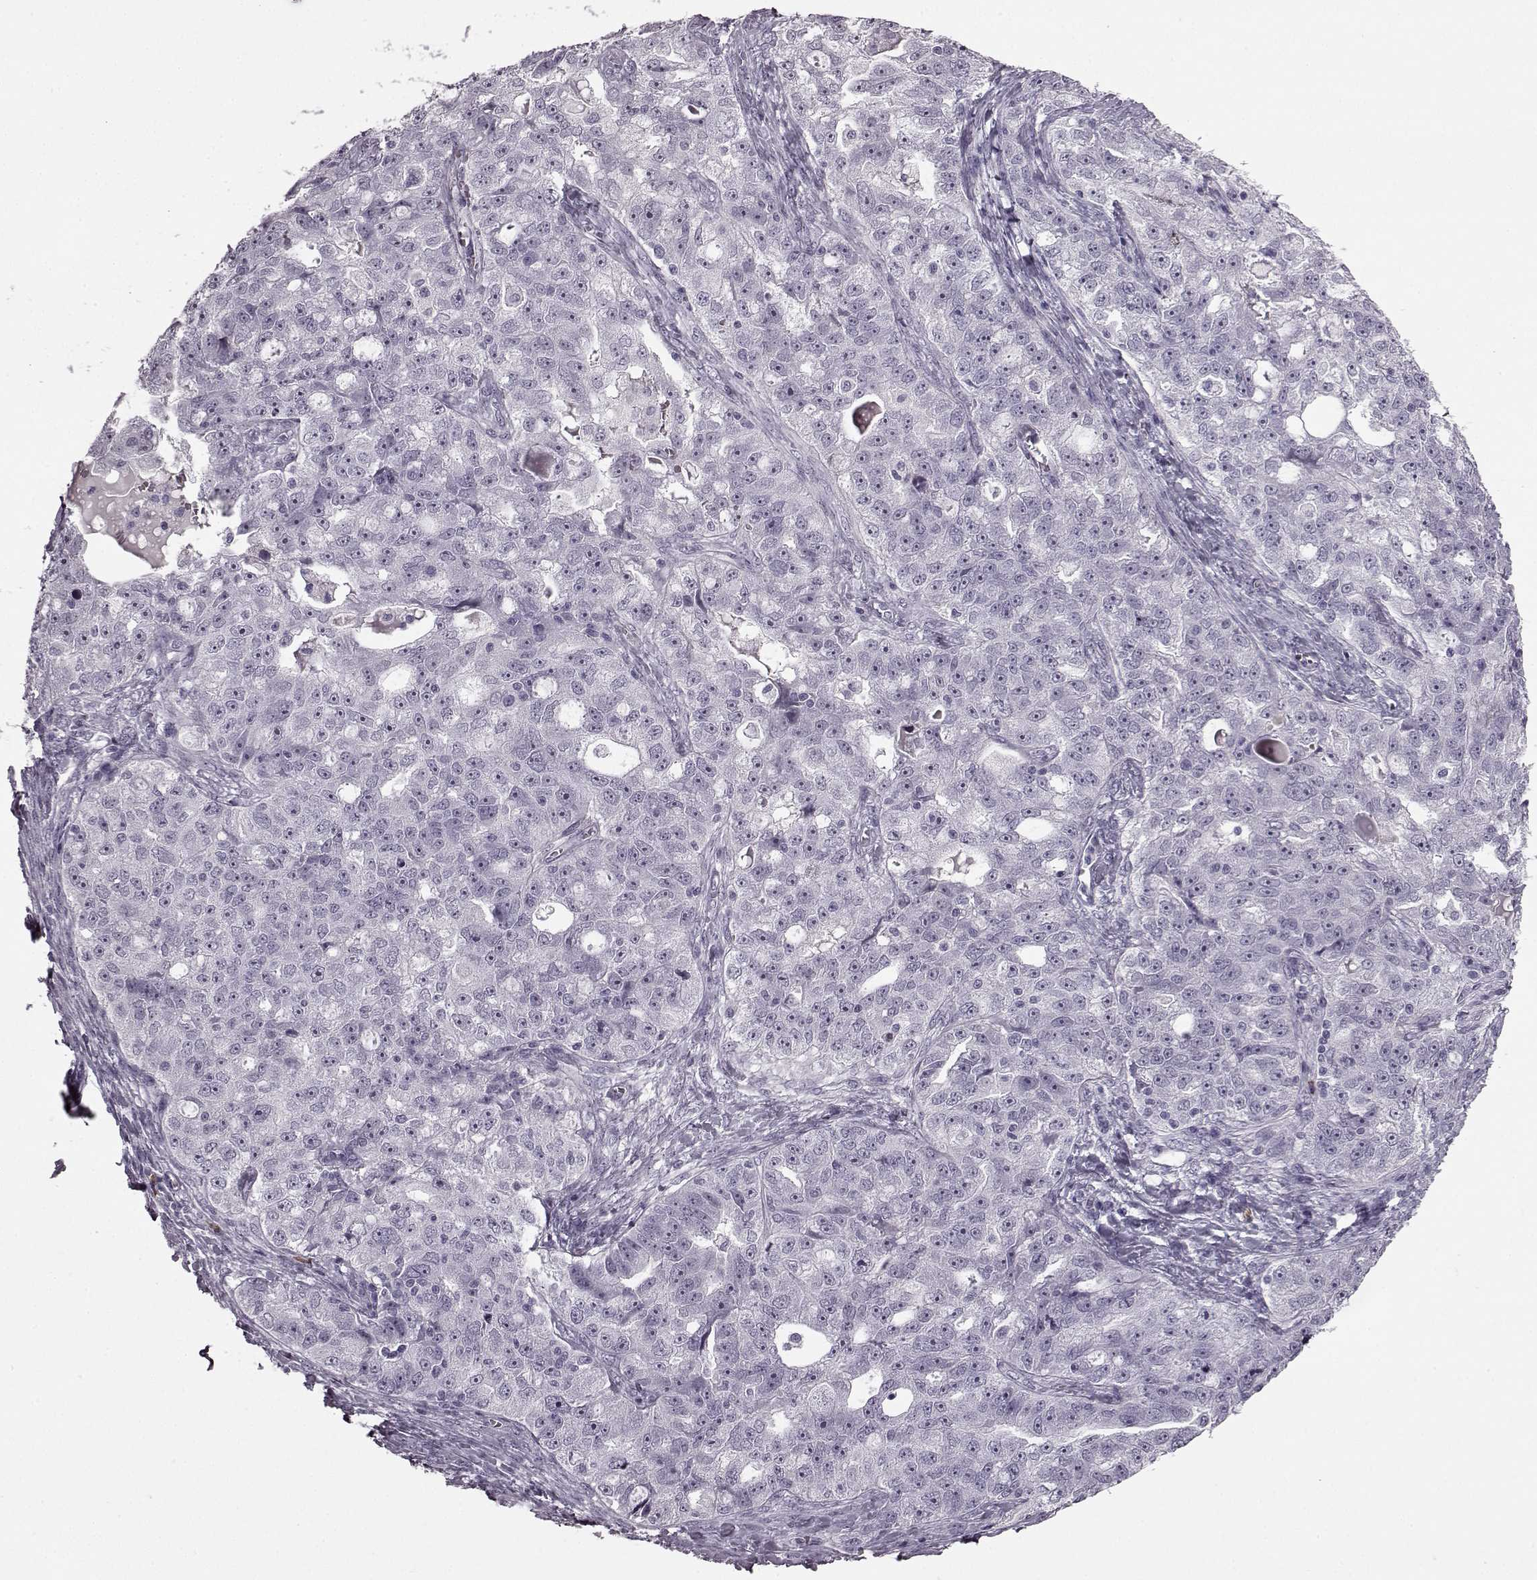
{"staining": {"intensity": "negative", "quantity": "none", "location": "none"}, "tissue": "ovarian cancer", "cell_type": "Tumor cells", "image_type": "cancer", "snomed": [{"axis": "morphology", "description": "Cystadenocarcinoma, serous, NOS"}, {"axis": "topography", "description": "Ovary"}], "caption": "Immunohistochemistry (IHC) histopathology image of neoplastic tissue: ovarian cancer stained with DAB reveals no significant protein staining in tumor cells.", "gene": "PRPH2", "patient": {"sex": "female", "age": 51}}